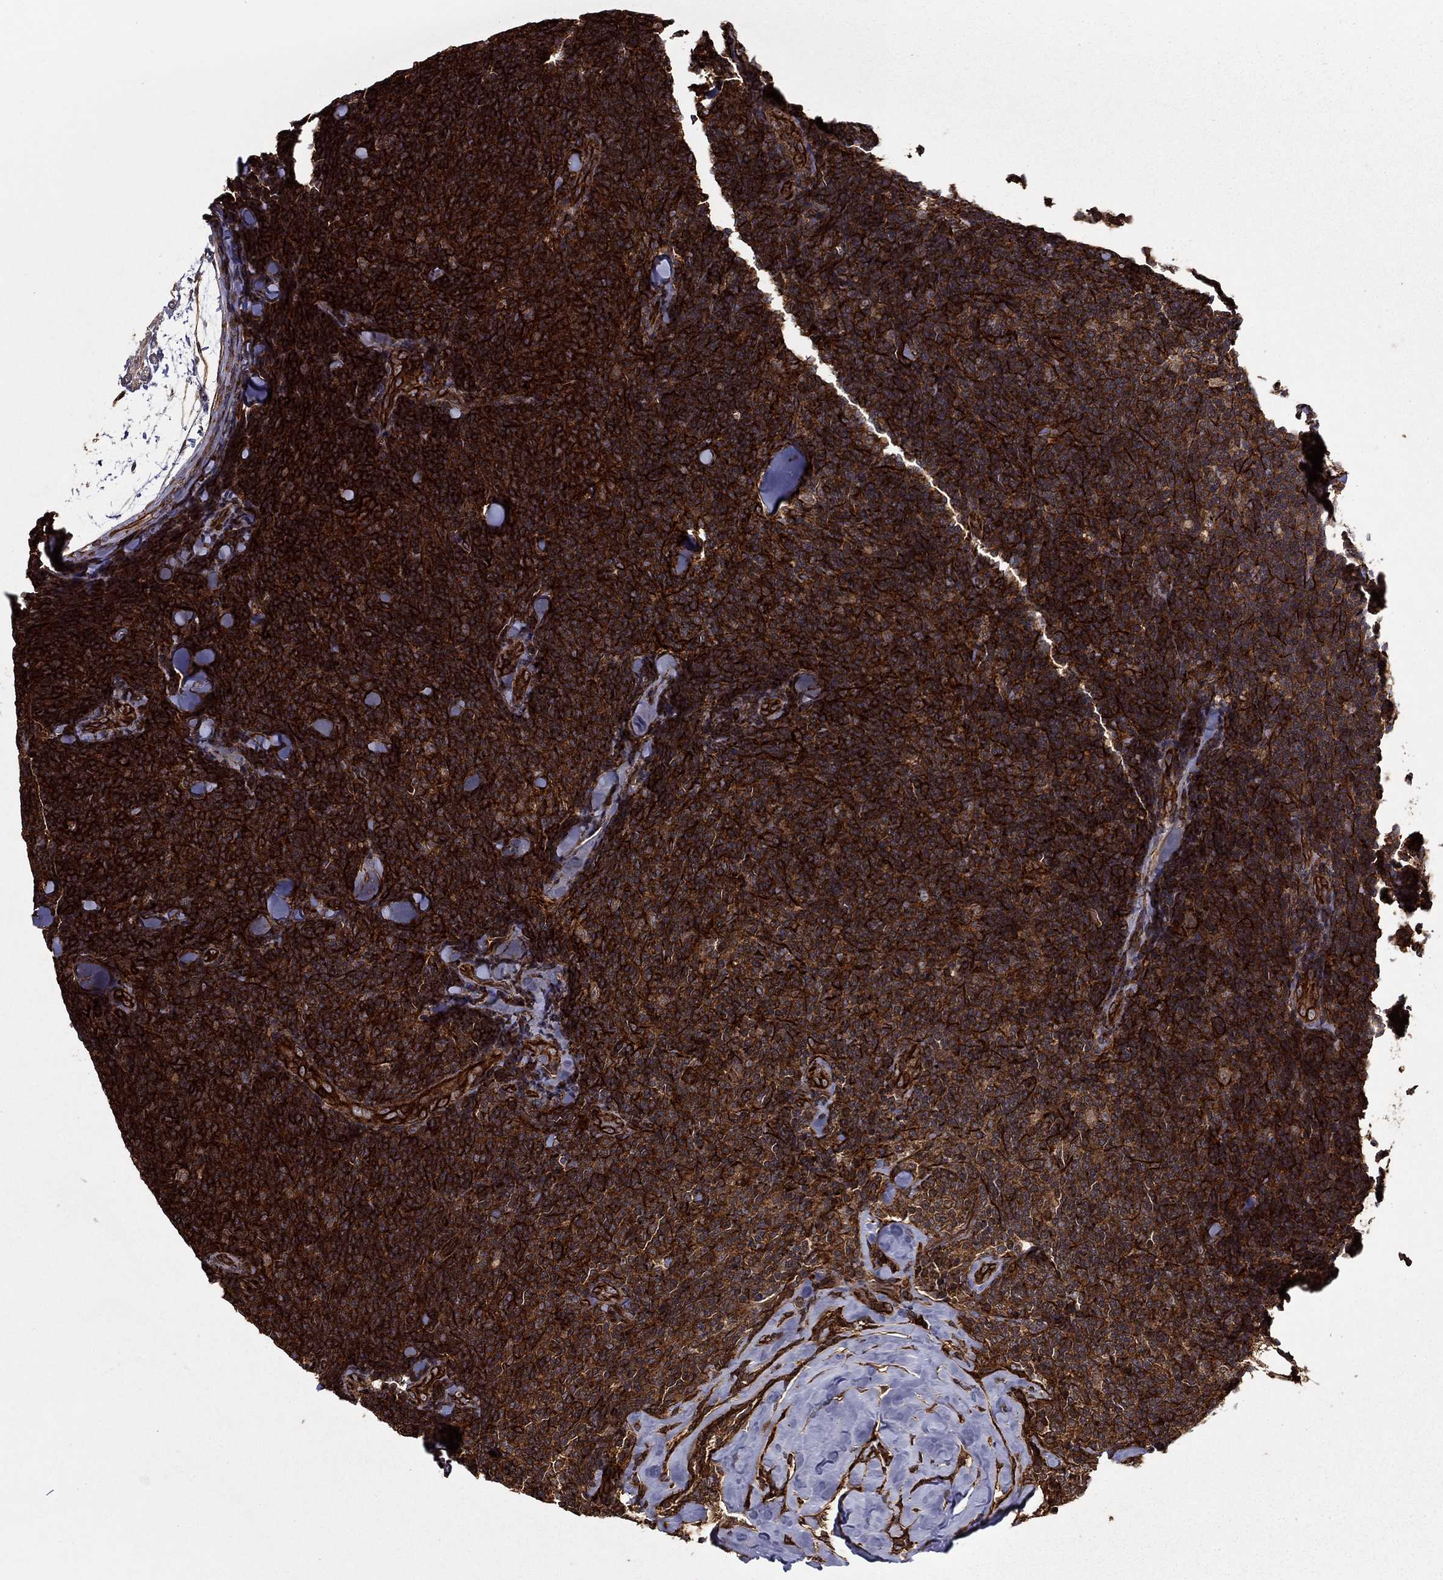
{"staining": {"intensity": "strong", "quantity": ">75%", "location": "cytoplasmic/membranous"}, "tissue": "lymphoma", "cell_type": "Tumor cells", "image_type": "cancer", "snomed": [{"axis": "morphology", "description": "Malignant lymphoma, non-Hodgkin's type, Low grade"}, {"axis": "topography", "description": "Lymph node"}], "caption": "Immunohistochemical staining of human lymphoma exhibits high levels of strong cytoplasmic/membranous protein expression in about >75% of tumor cells.", "gene": "ADM", "patient": {"sex": "female", "age": 56}}